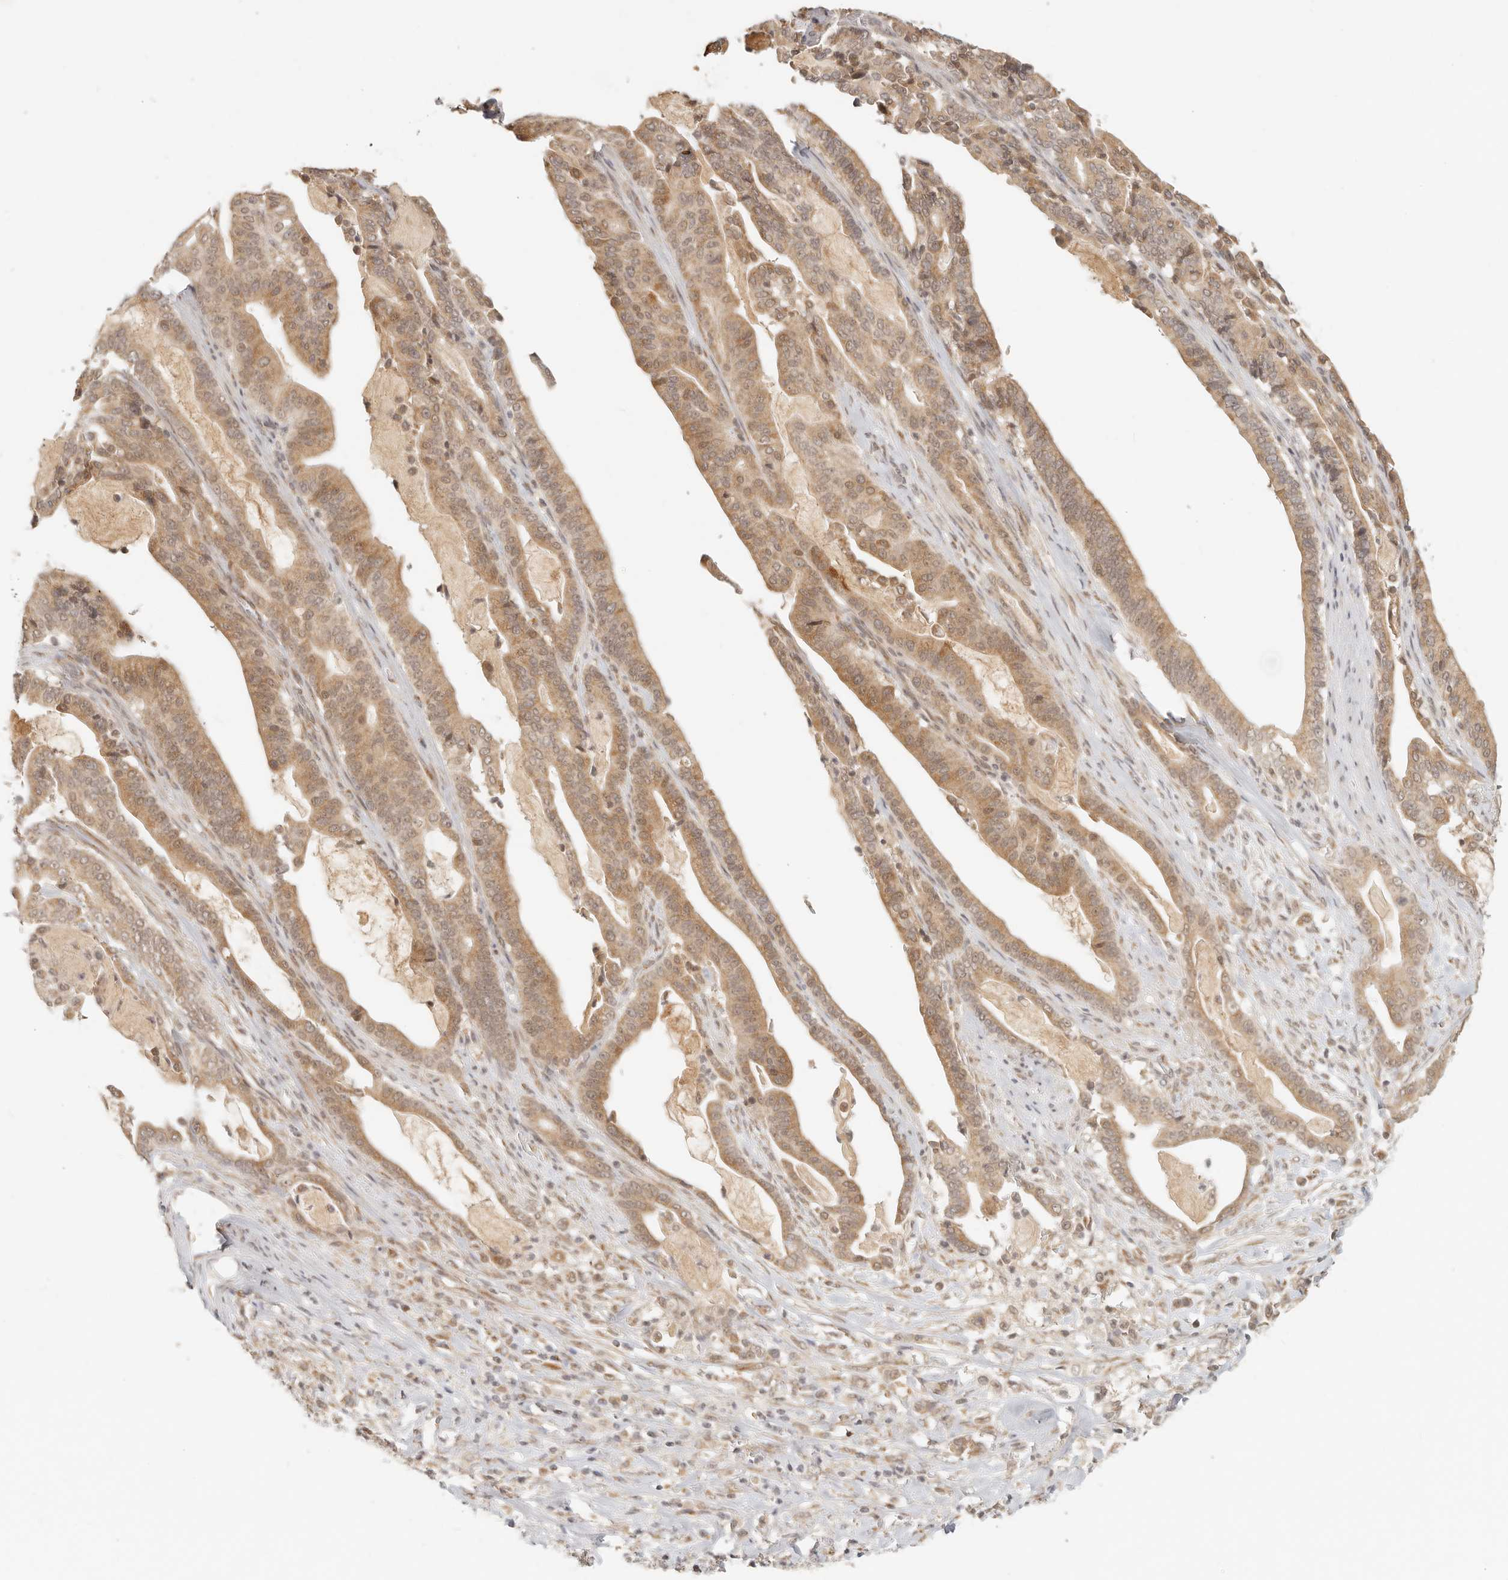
{"staining": {"intensity": "moderate", "quantity": ">75%", "location": "cytoplasmic/membranous,nuclear"}, "tissue": "pancreatic cancer", "cell_type": "Tumor cells", "image_type": "cancer", "snomed": [{"axis": "morphology", "description": "Adenocarcinoma, NOS"}, {"axis": "topography", "description": "Pancreas"}], "caption": "Approximately >75% of tumor cells in human pancreatic adenocarcinoma show moderate cytoplasmic/membranous and nuclear protein staining as visualized by brown immunohistochemical staining.", "gene": "INTS11", "patient": {"sex": "male", "age": 63}}